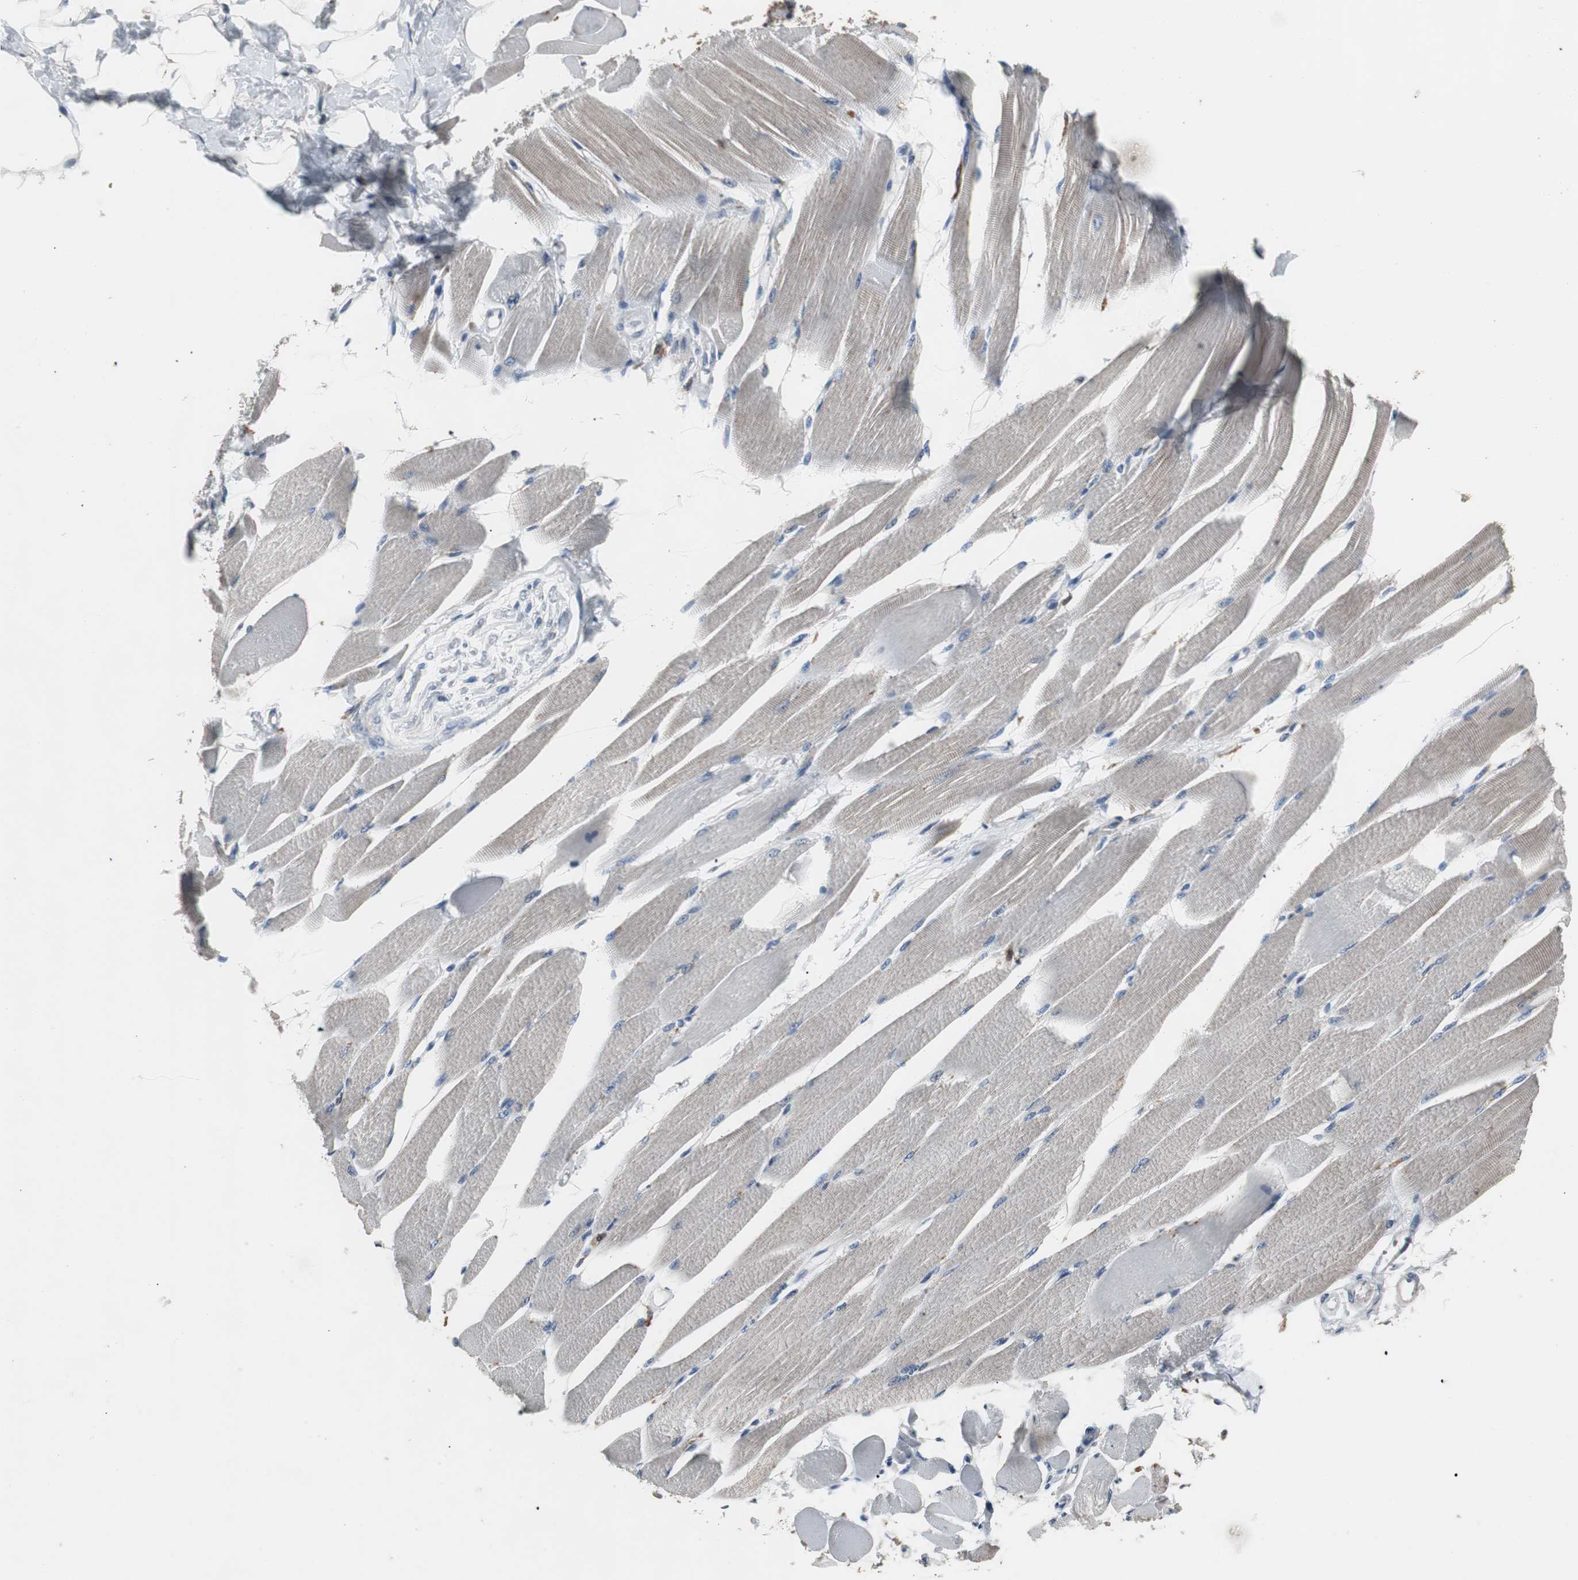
{"staining": {"intensity": "weak", "quantity": "25%-75%", "location": "cytoplasmic/membranous"}, "tissue": "skeletal muscle", "cell_type": "Myocytes", "image_type": "normal", "snomed": [{"axis": "morphology", "description": "Normal tissue, NOS"}, {"axis": "topography", "description": "Skeletal muscle"}, {"axis": "topography", "description": "Peripheral nerve tissue"}], "caption": "Immunohistochemistry (IHC) micrograph of benign skeletal muscle stained for a protein (brown), which reveals low levels of weak cytoplasmic/membranous staining in about 25%-75% of myocytes.", "gene": "NCF2", "patient": {"sex": "female", "age": 84}}